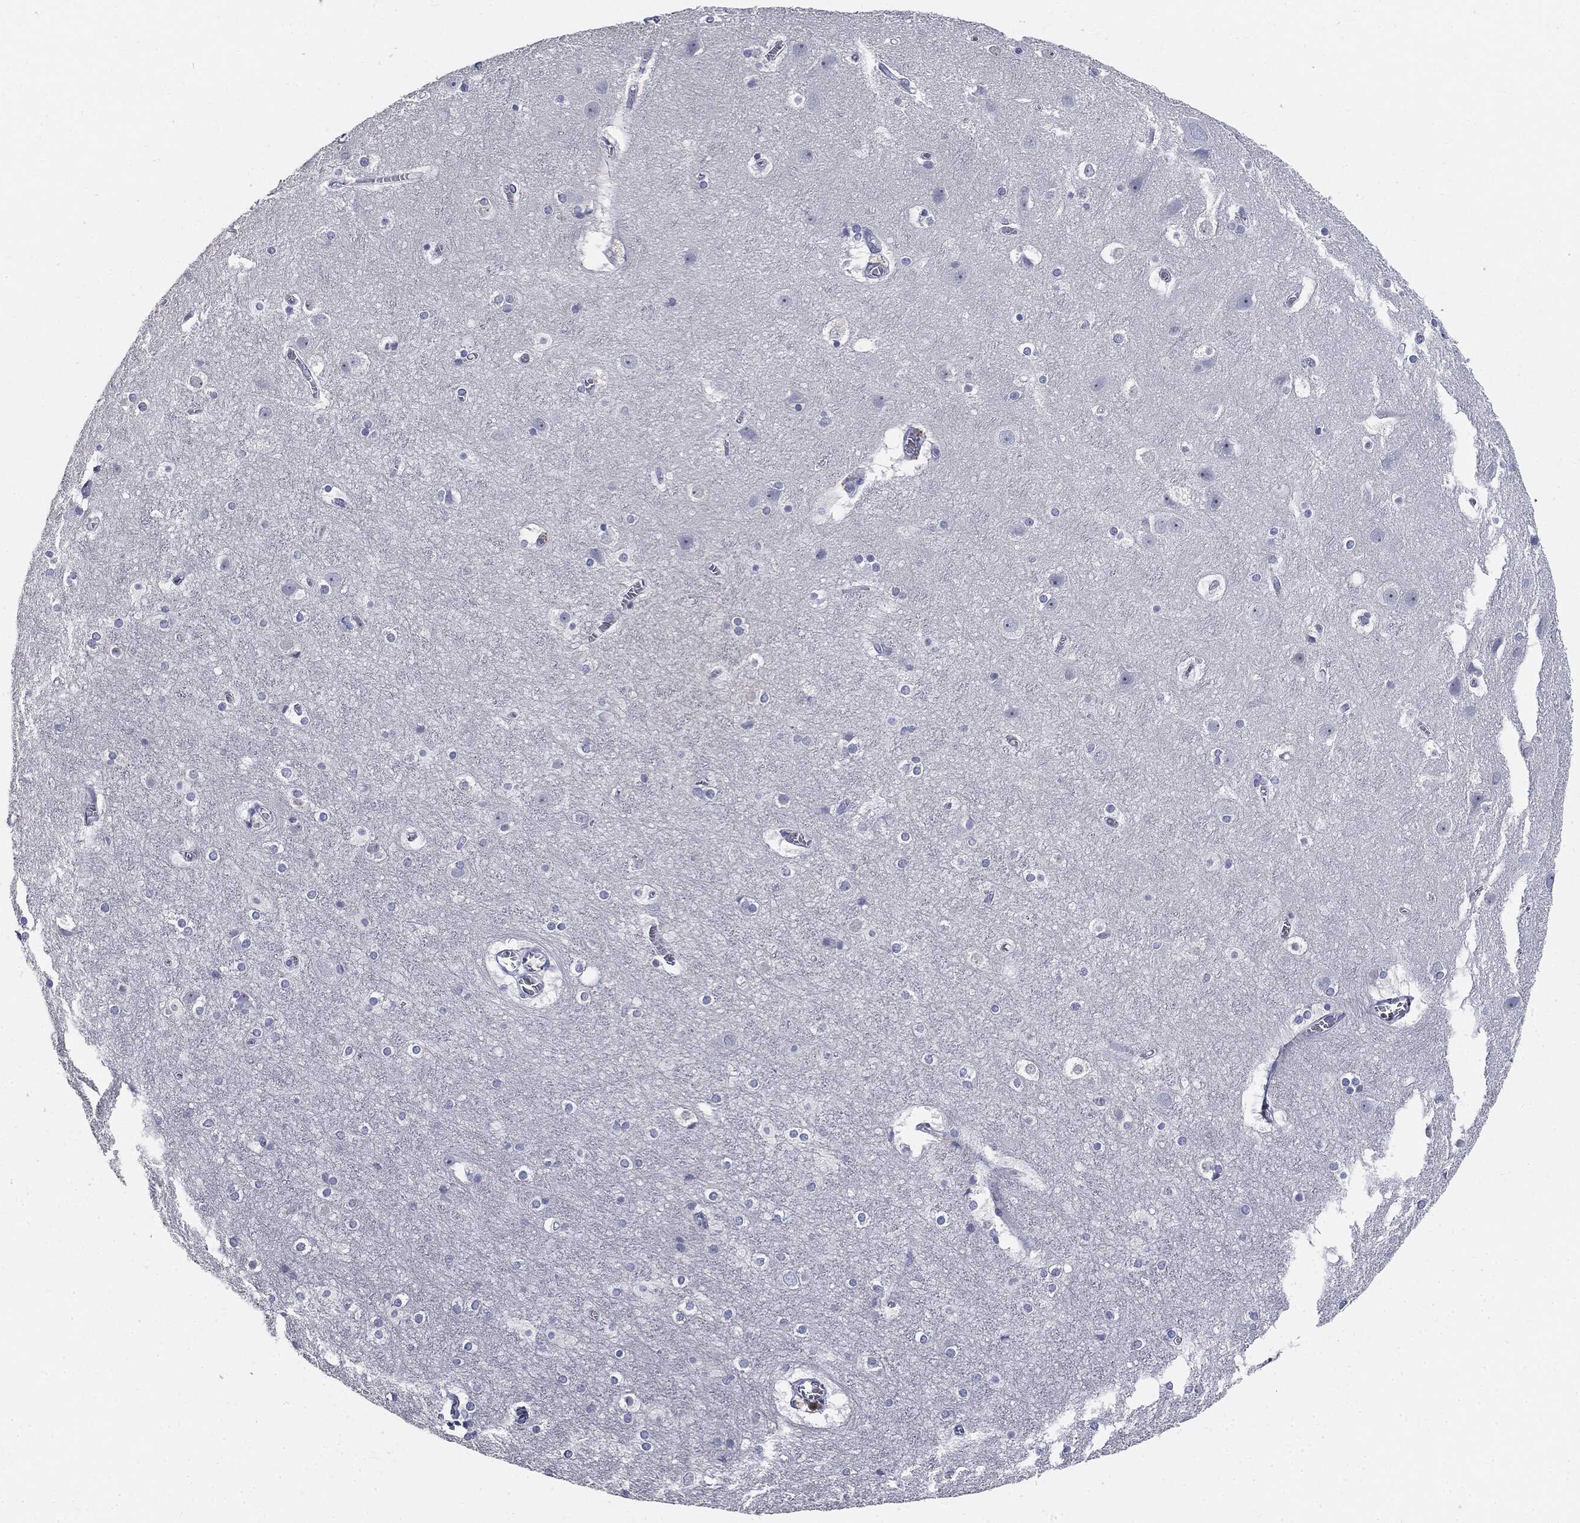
{"staining": {"intensity": "negative", "quantity": "none", "location": "none"}, "tissue": "cerebral cortex", "cell_type": "Endothelial cells", "image_type": "normal", "snomed": [{"axis": "morphology", "description": "Normal tissue, NOS"}, {"axis": "topography", "description": "Cerebral cortex"}], "caption": "Micrograph shows no significant protein expression in endothelial cells of benign cerebral cortex.", "gene": "CUZD1", "patient": {"sex": "male", "age": 59}}